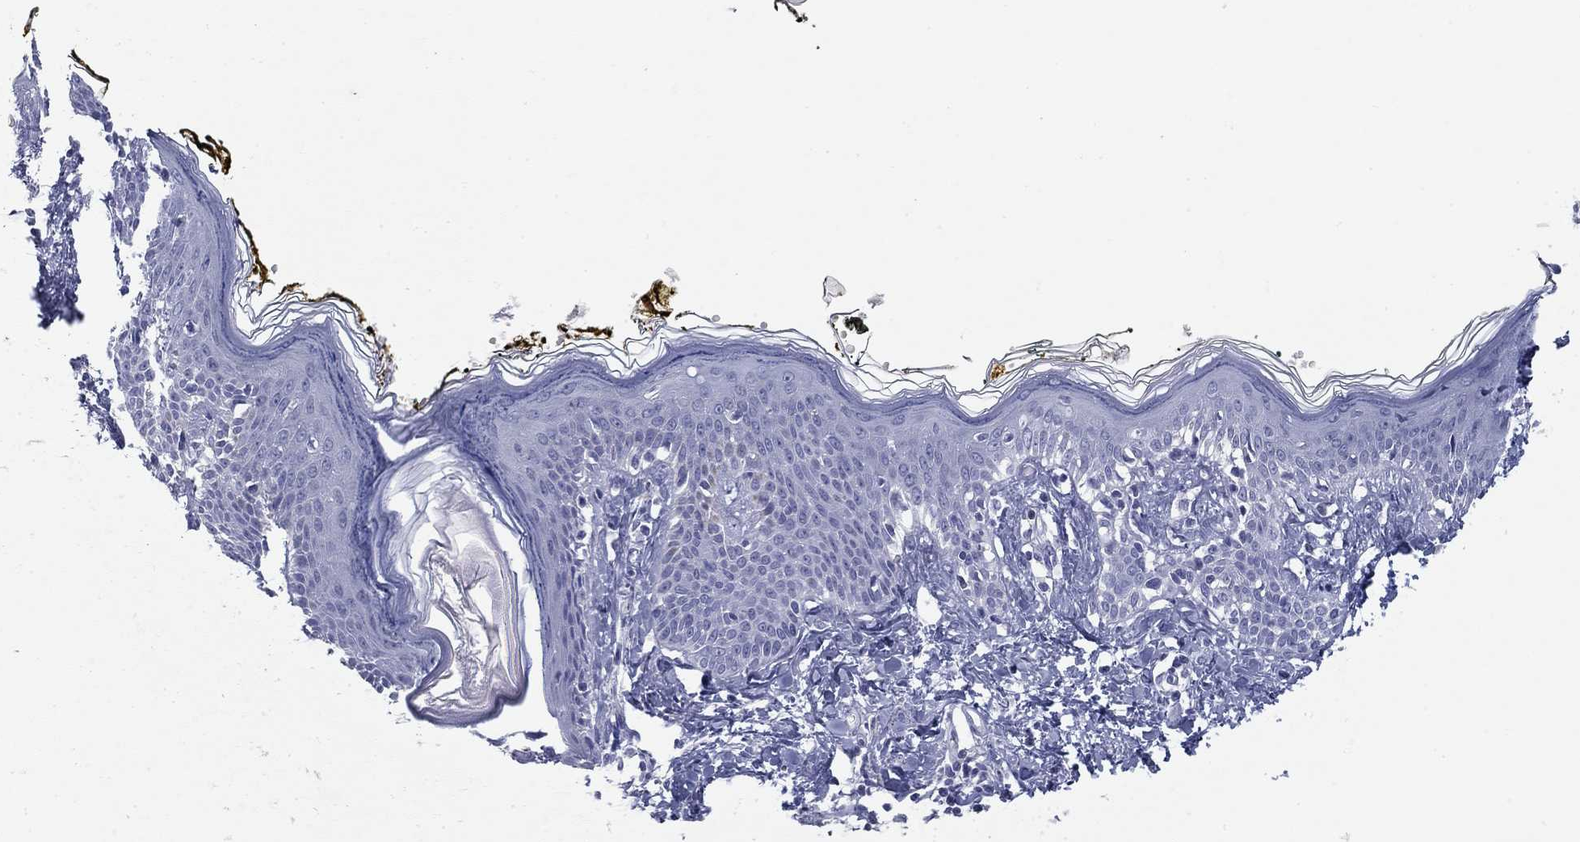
{"staining": {"intensity": "negative", "quantity": "none", "location": "none"}, "tissue": "skin", "cell_type": "Fibroblasts", "image_type": "normal", "snomed": [{"axis": "morphology", "description": "Normal tissue, NOS"}, {"axis": "topography", "description": "Skin"}], "caption": "IHC micrograph of normal skin stained for a protein (brown), which demonstrates no positivity in fibroblasts.", "gene": "CD79B", "patient": {"sex": "male", "age": 76}}